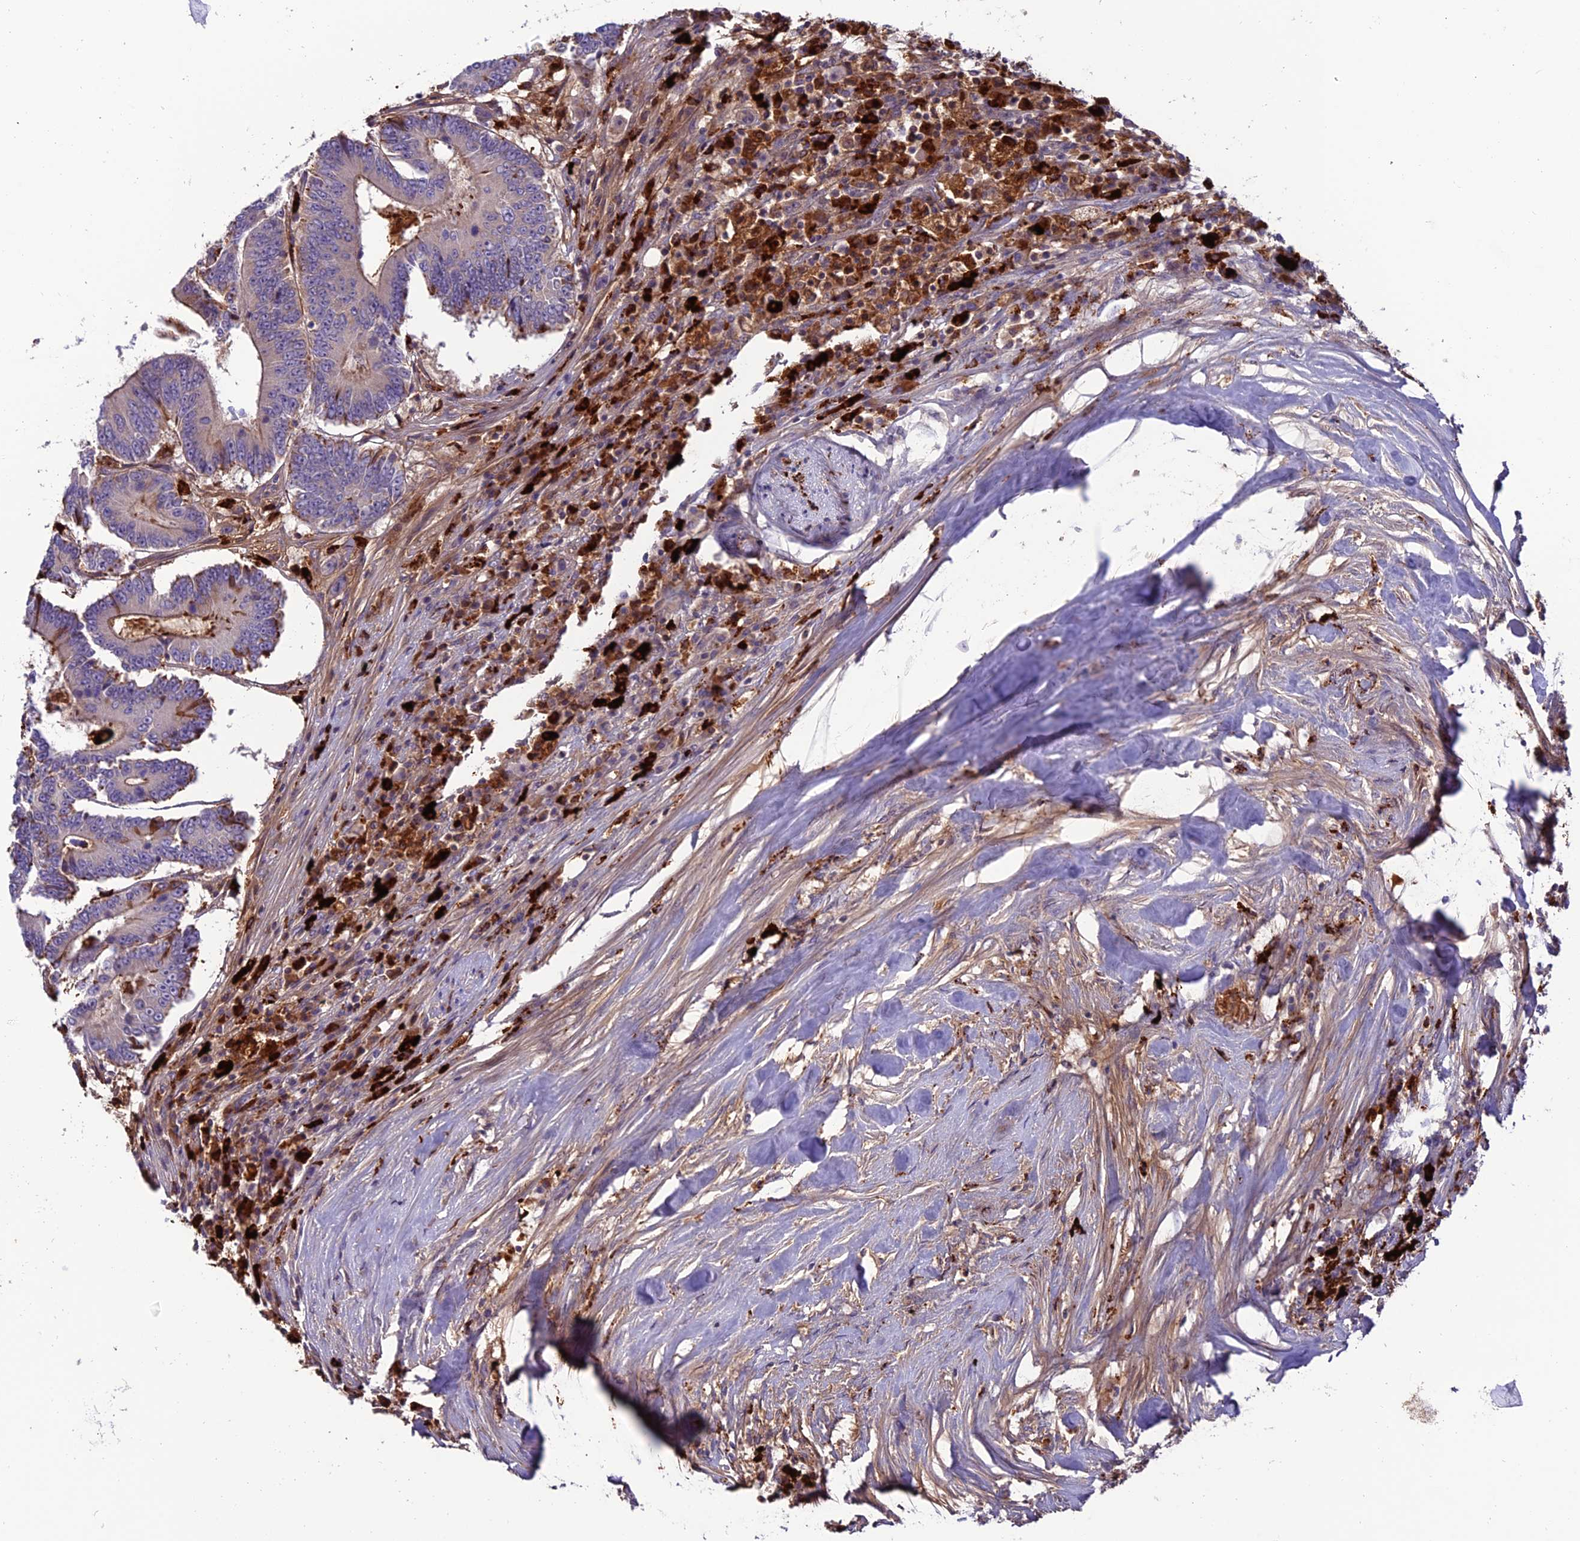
{"staining": {"intensity": "weak", "quantity": "25%-75%", "location": "cytoplasmic/membranous"}, "tissue": "colorectal cancer", "cell_type": "Tumor cells", "image_type": "cancer", "snomed": [{"axis": "morphology", "description": "Adenocarcinoma, NOS"}, {"axis": "topography", "description": "Colon"}], "caption": "IHC (DAB (3,3'-diaminobenzidine)) staining of adenocarcinoma (colorectal) shows weak cytoplasmic/membranous protein staining in approximately 25%-75% of tumor cells.", "gene": "ARHGEF18", "patient": {"sex": "male", "age": 83}}